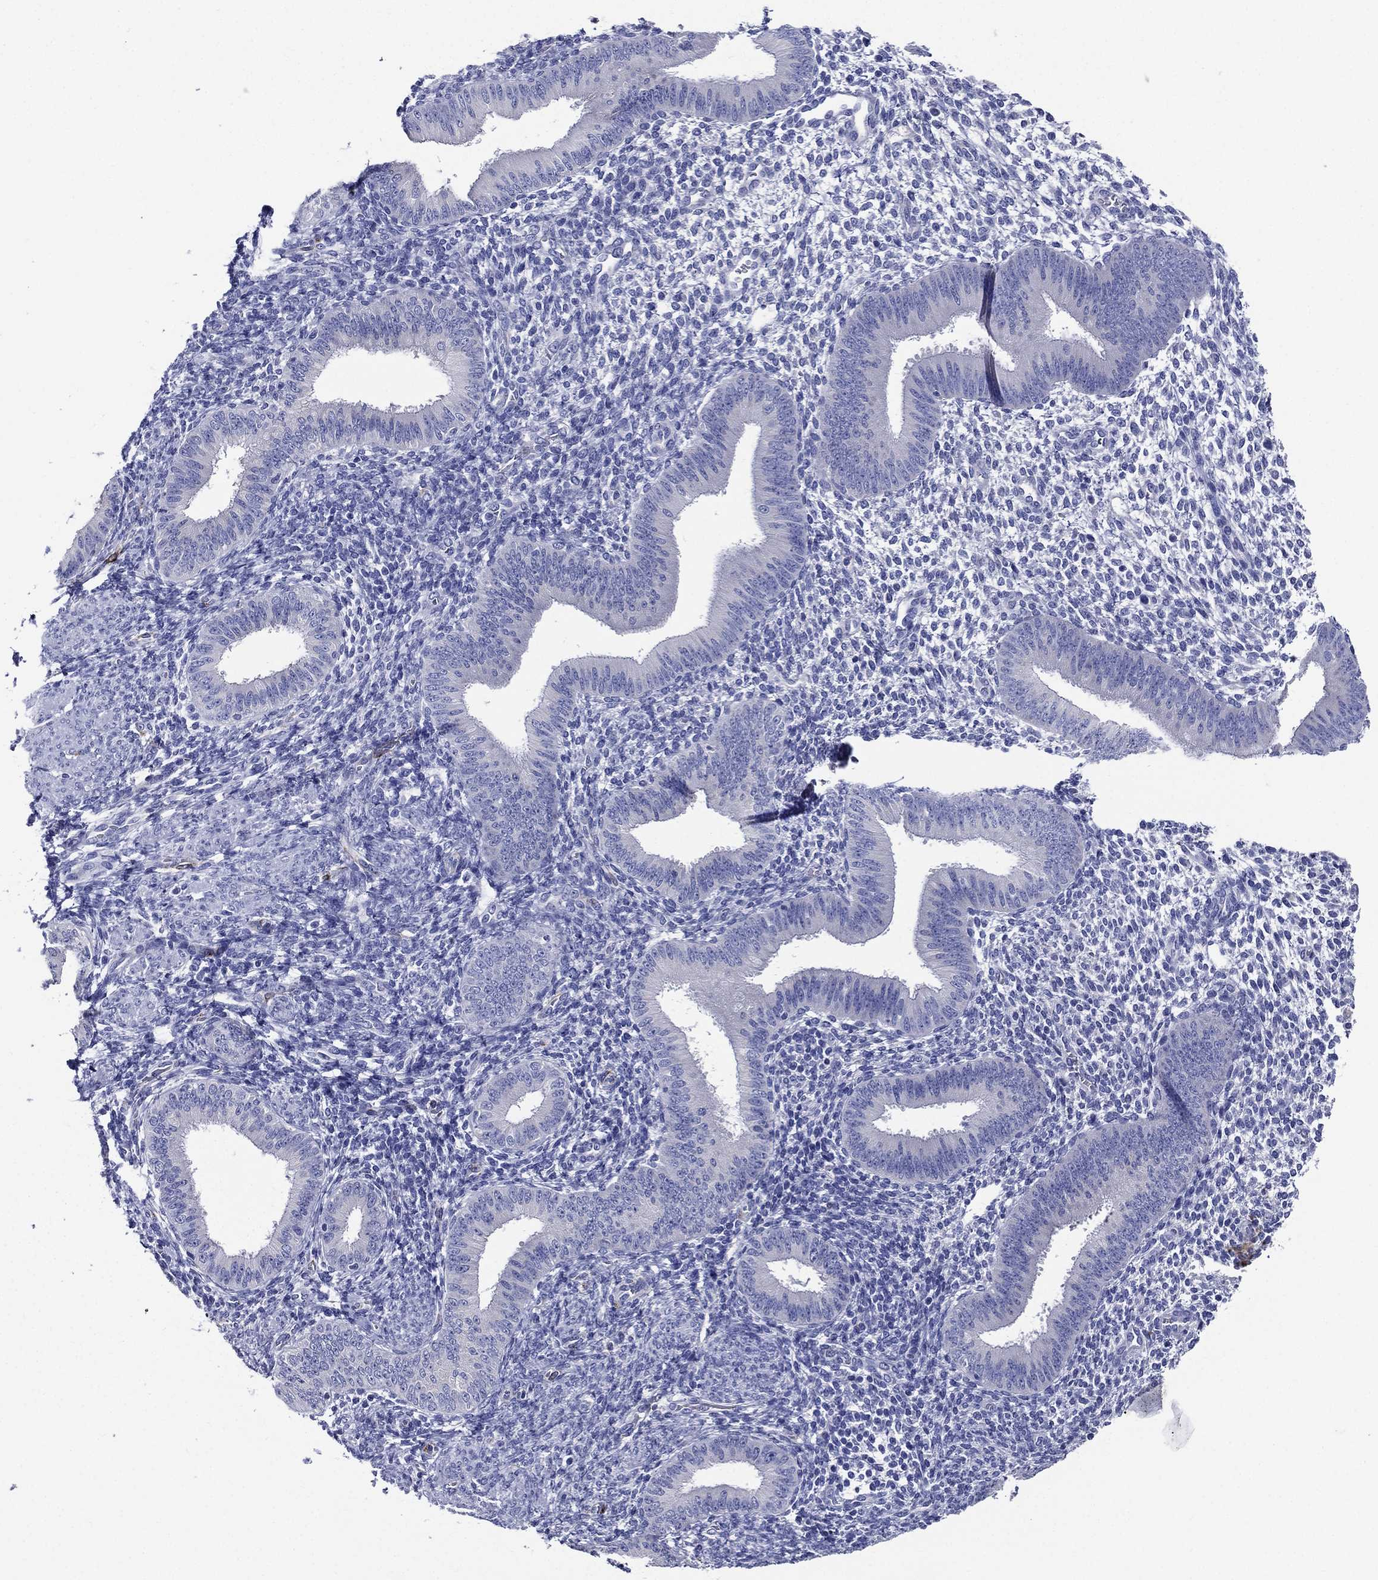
{"staining": {"intensity": "negative", "quantity": "none", "location": "none"}, "tissue": "endometrium", "cell_type": "Cells in endometrial stroma", "image_type": "normal", "snomed": [{"axis": "morphology", "description": "Normal tissue, NOS"}, {"axis": "topography", "description": "Endometrium"}], "caption": "Protein analysis of normal endometrium demonstrates no significant staining in cells in endometrial stroma.", "gene": "ACE2", "patient": {"sex": "female", "age": 39}}